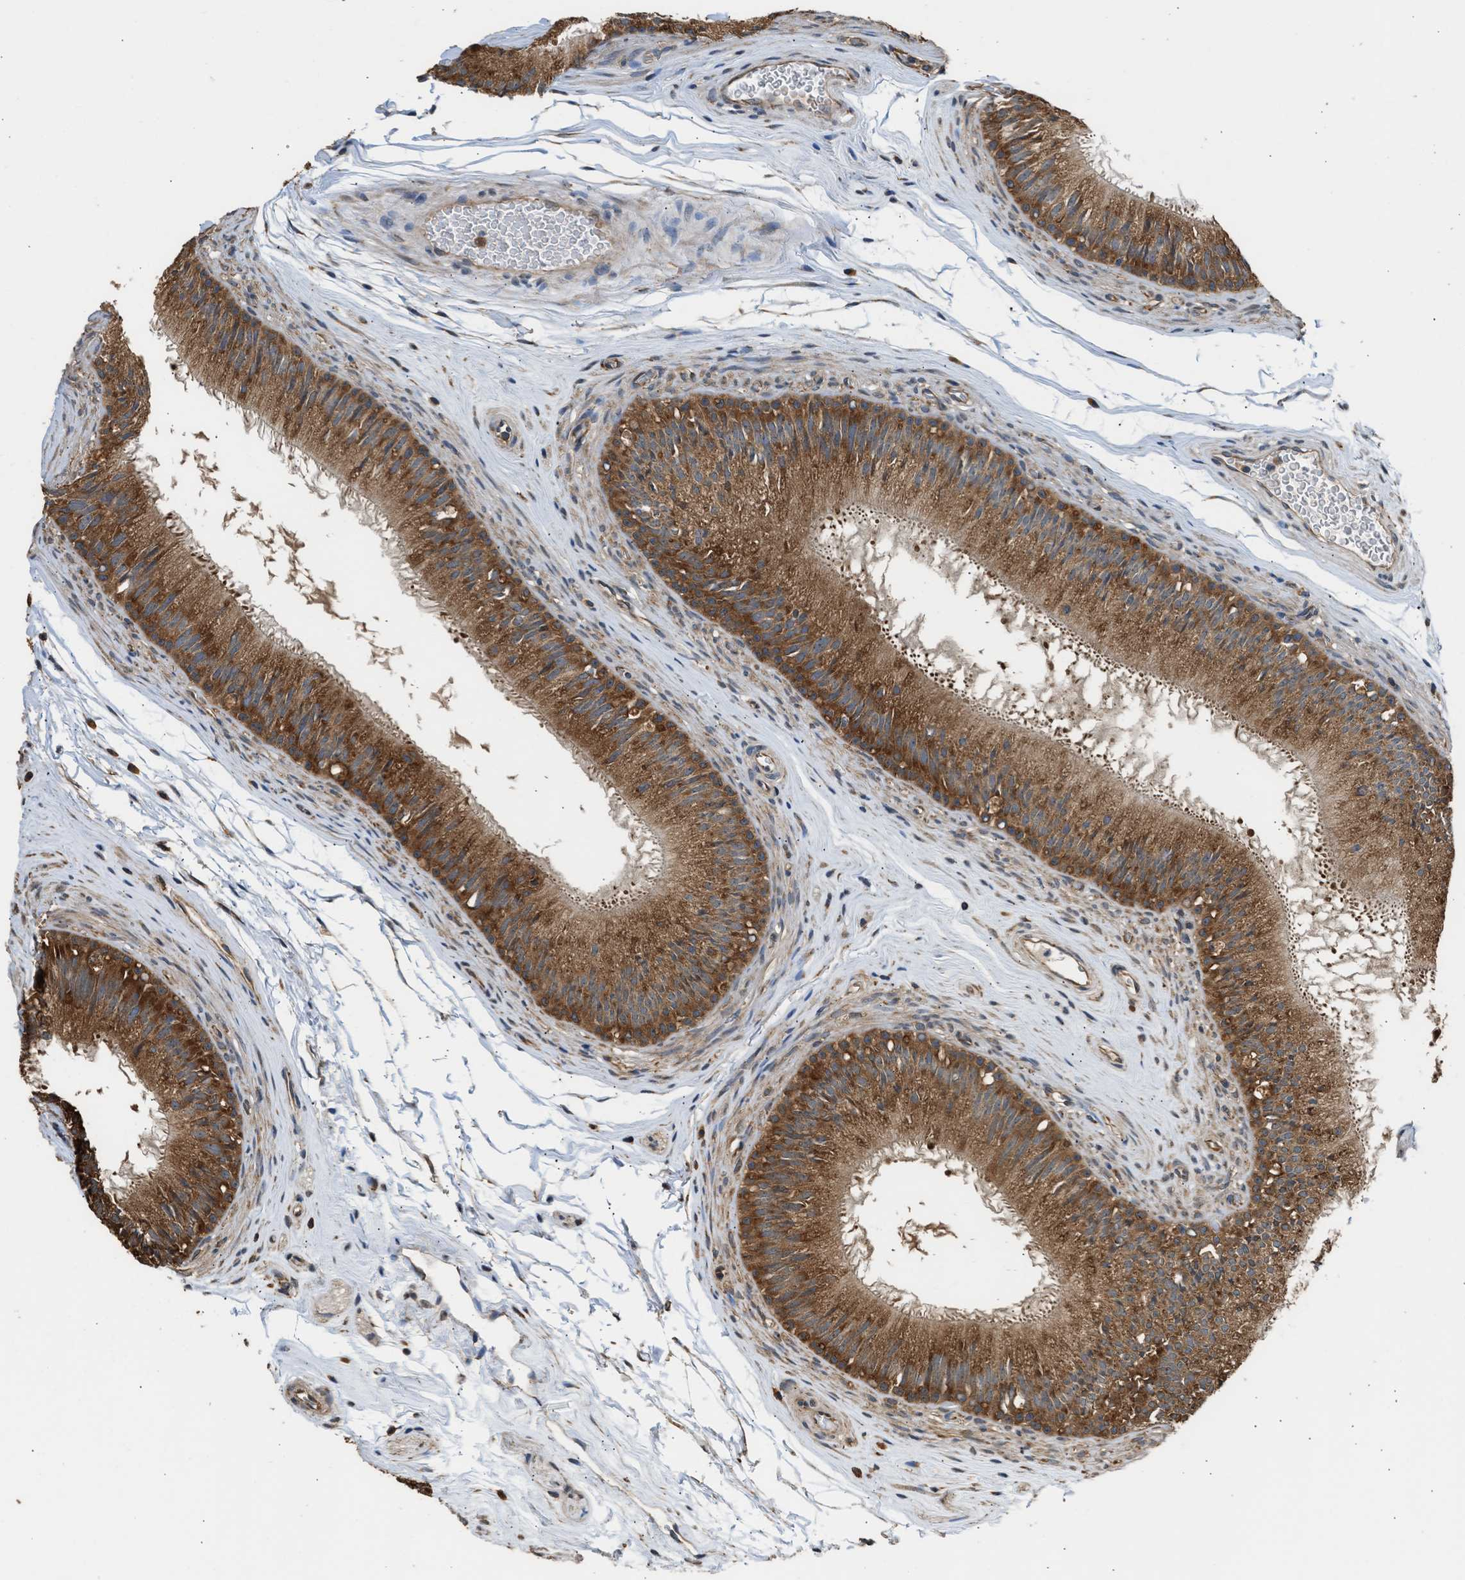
{"staining": {"intensity": "strong", "quantity": ">75%", "location": "cytoplasmic/membranous"}, "tissue": "epididymis", "cell_type": "Glandular cells", "image_type": "normal", "snomed": [{"axis": "morphology", "description": "Normal tissue, NOS"}, {"axis": "topography", "description": "Testis"}, {"axis": "topography", "description": "Epididymis"}], "caption": "Glandular cells show strong cytoplasmic/membranous positivity in about >75% of cells in benign epididymis.", "gene": "SLC36A4", "patient": {"sex": "male", "age": 36}}